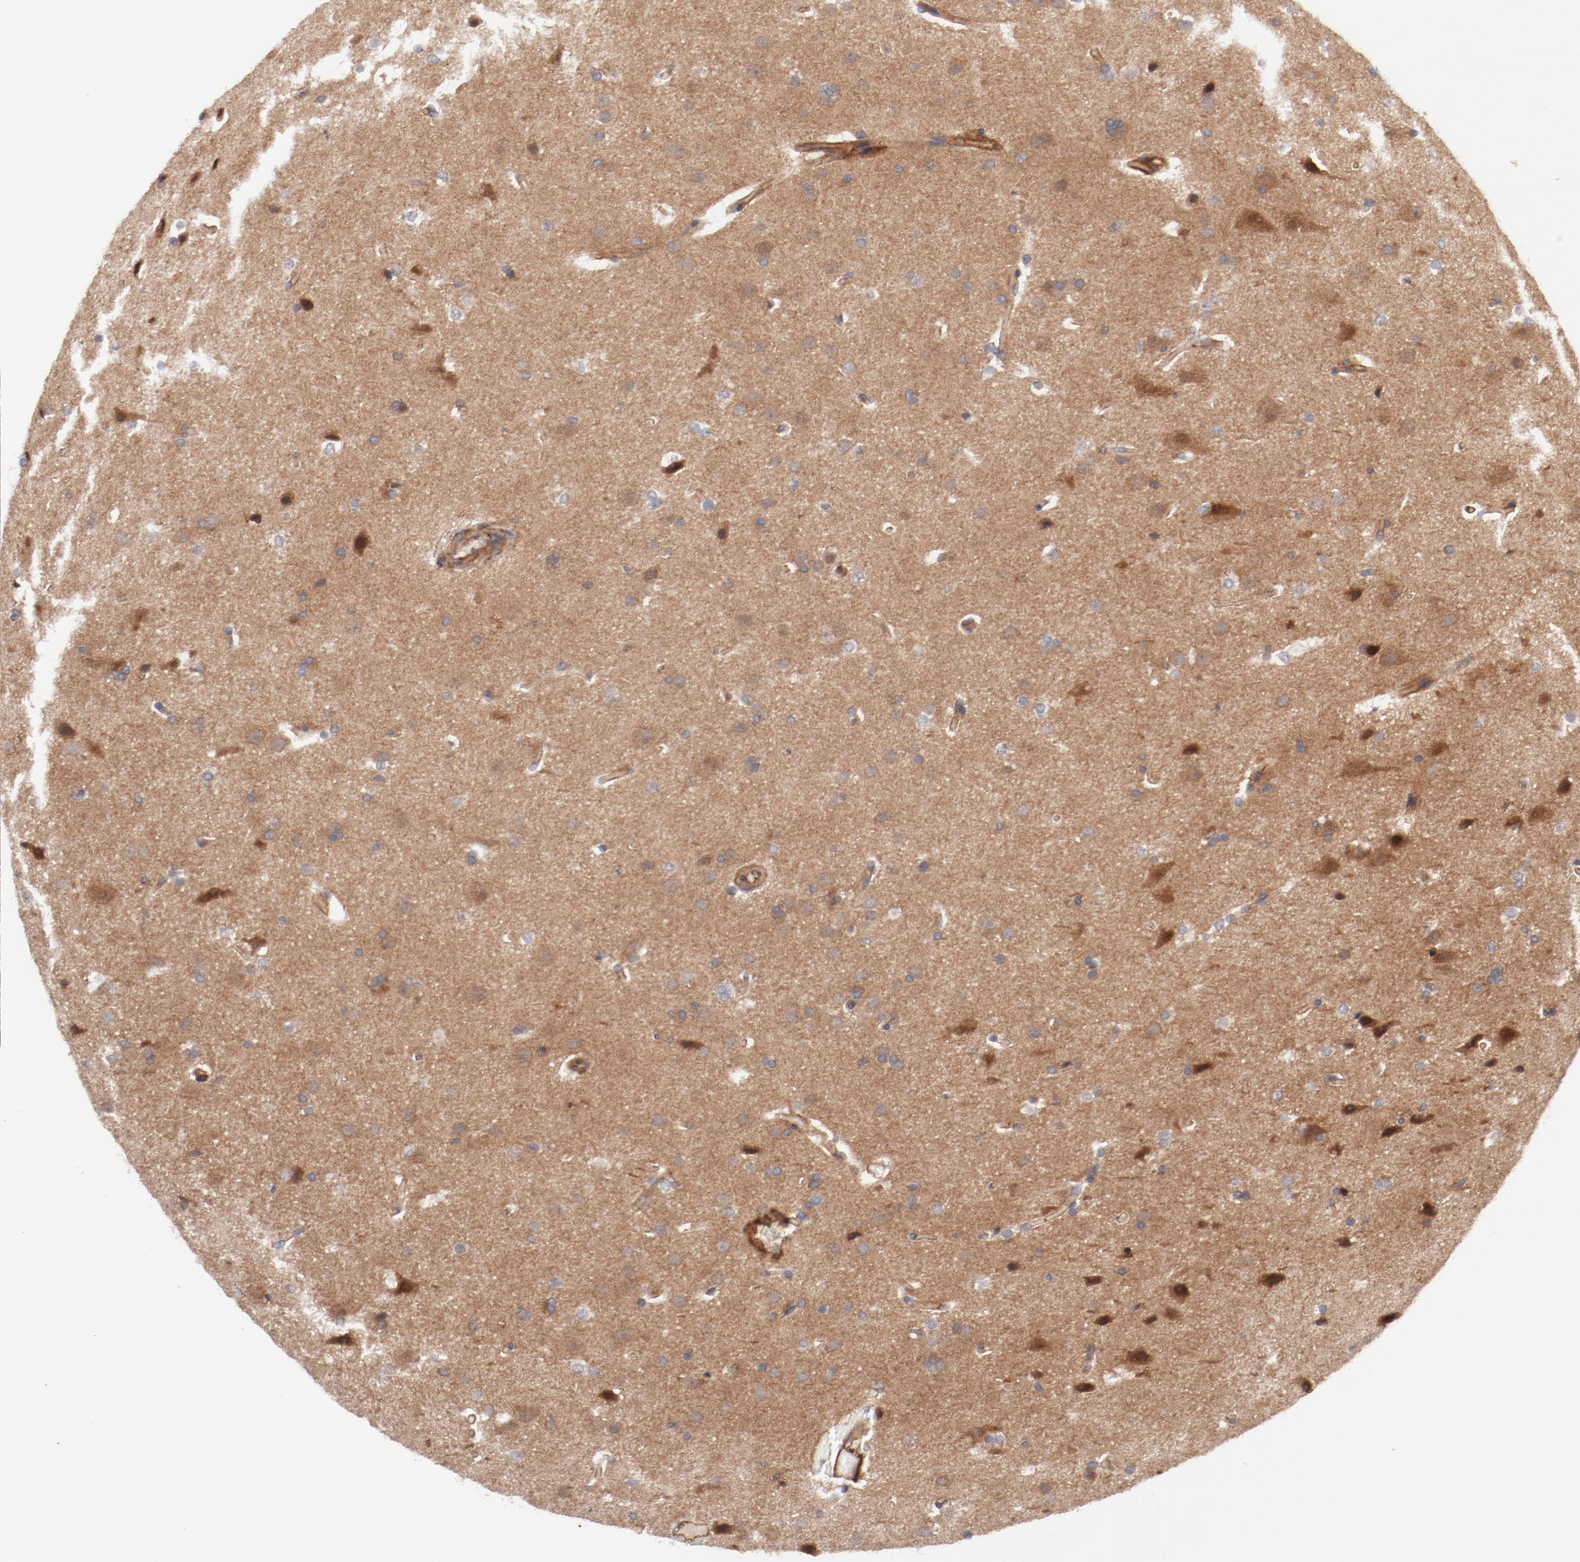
{"staining": {"intensity": "moderate", "quantity": ">75%", "location": "cytoplasmic/membranous"}, "tissue": "glioma", "cell_type": "Tumor cells", "image_type": "cancer", "snomed": [{"axis": "morphology", "description": "Glioma, malignant, Low grade"}, {"axis": "topography", "description": "Cerebral cortex"}], "caption": "IHC of human glioma demonstrates medium levels of moderate cytoplasmic/membranous expression in about >75% of tumor cells.", "gene": "GUF1", "patient": {"sex": "female", "age": 47}}